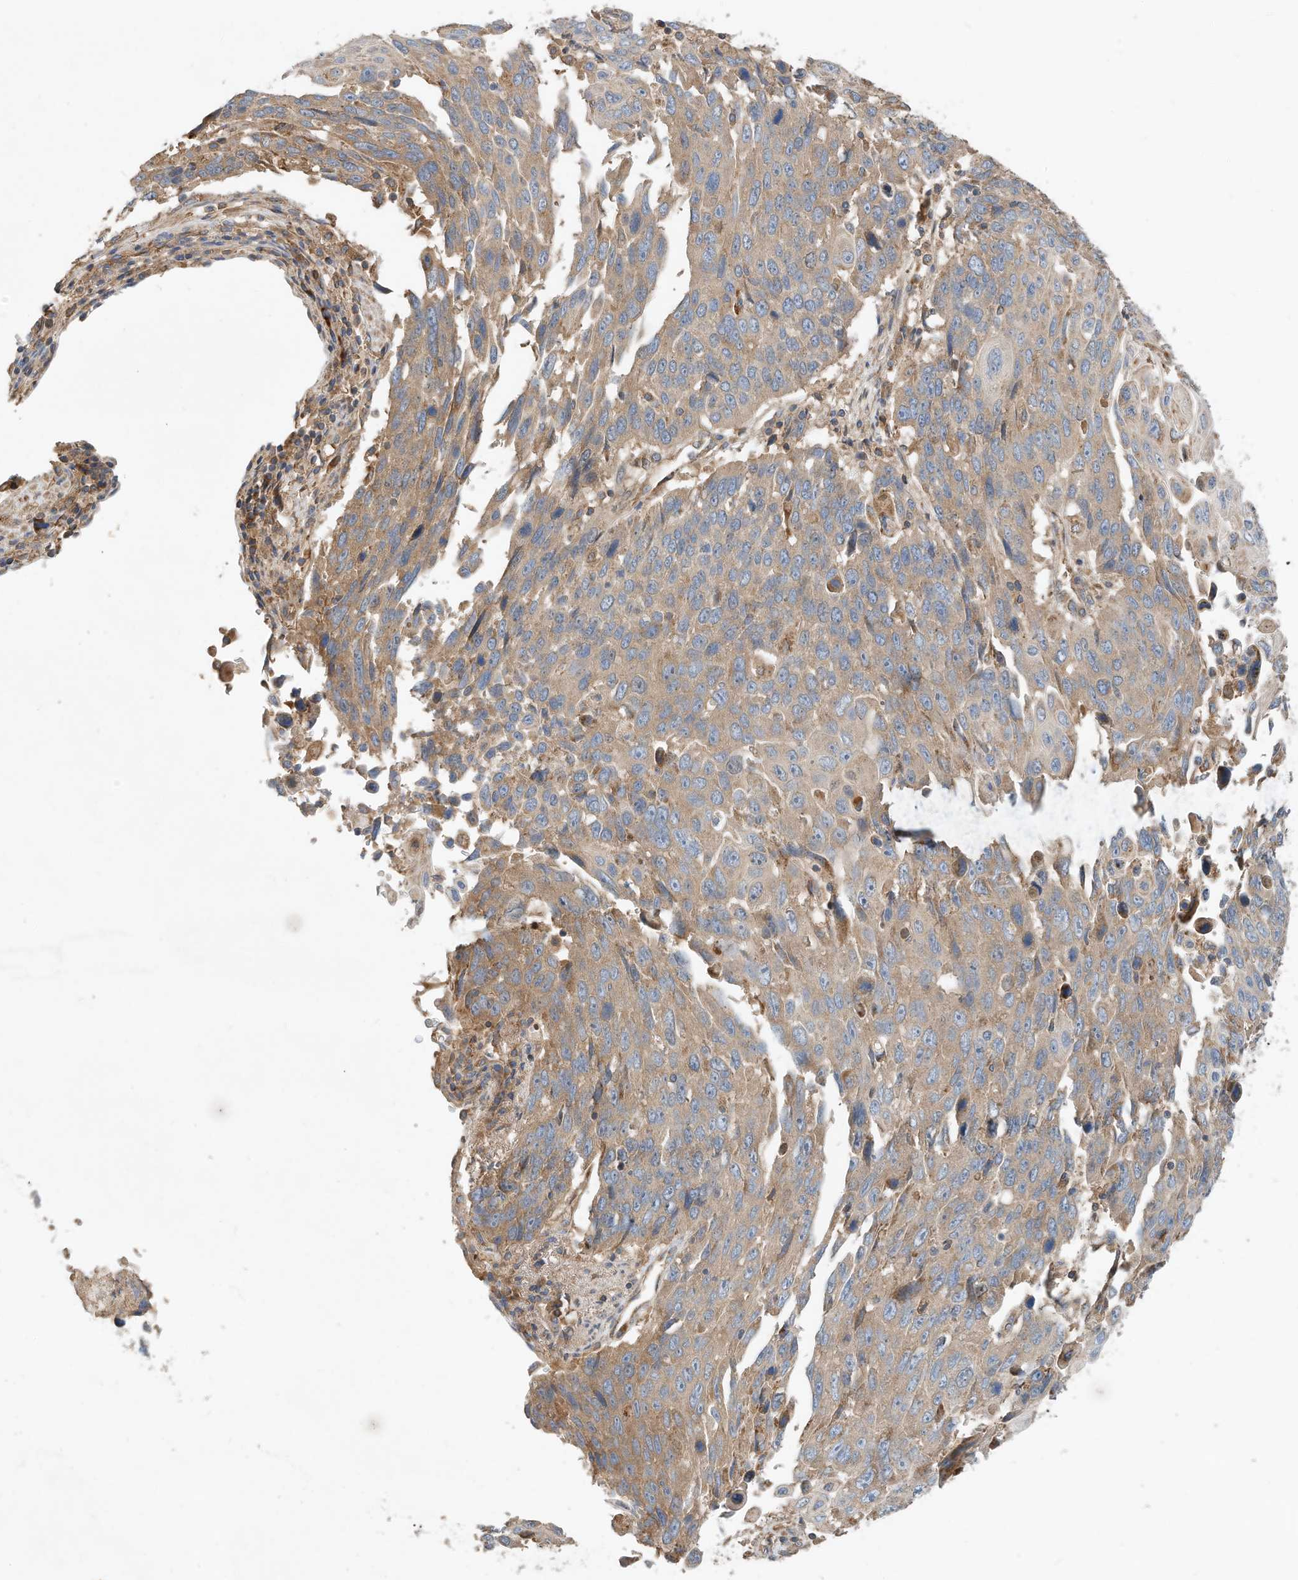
{"staining": {"intensity": "moderate", "quantity": ">75%", "location": "cytoplasmic/membranous"}, "tissue": "lung cancer", "cell_type": "Tumor cells", "image_type": "cancer", "snomed": [{"axis": "morphology", "description": "Squamous cell carcinoma, NOS"}, {"axis": "topography", "description": "Lung"}], "caption": "Moderate cytoplasmic/membranous protein positivity is identified in about >75% of tumor cells in lung cancer (squamous cell carcinoma).", "gene": "CPAMD8", "patient": {"sex": "male", "age": 66}}